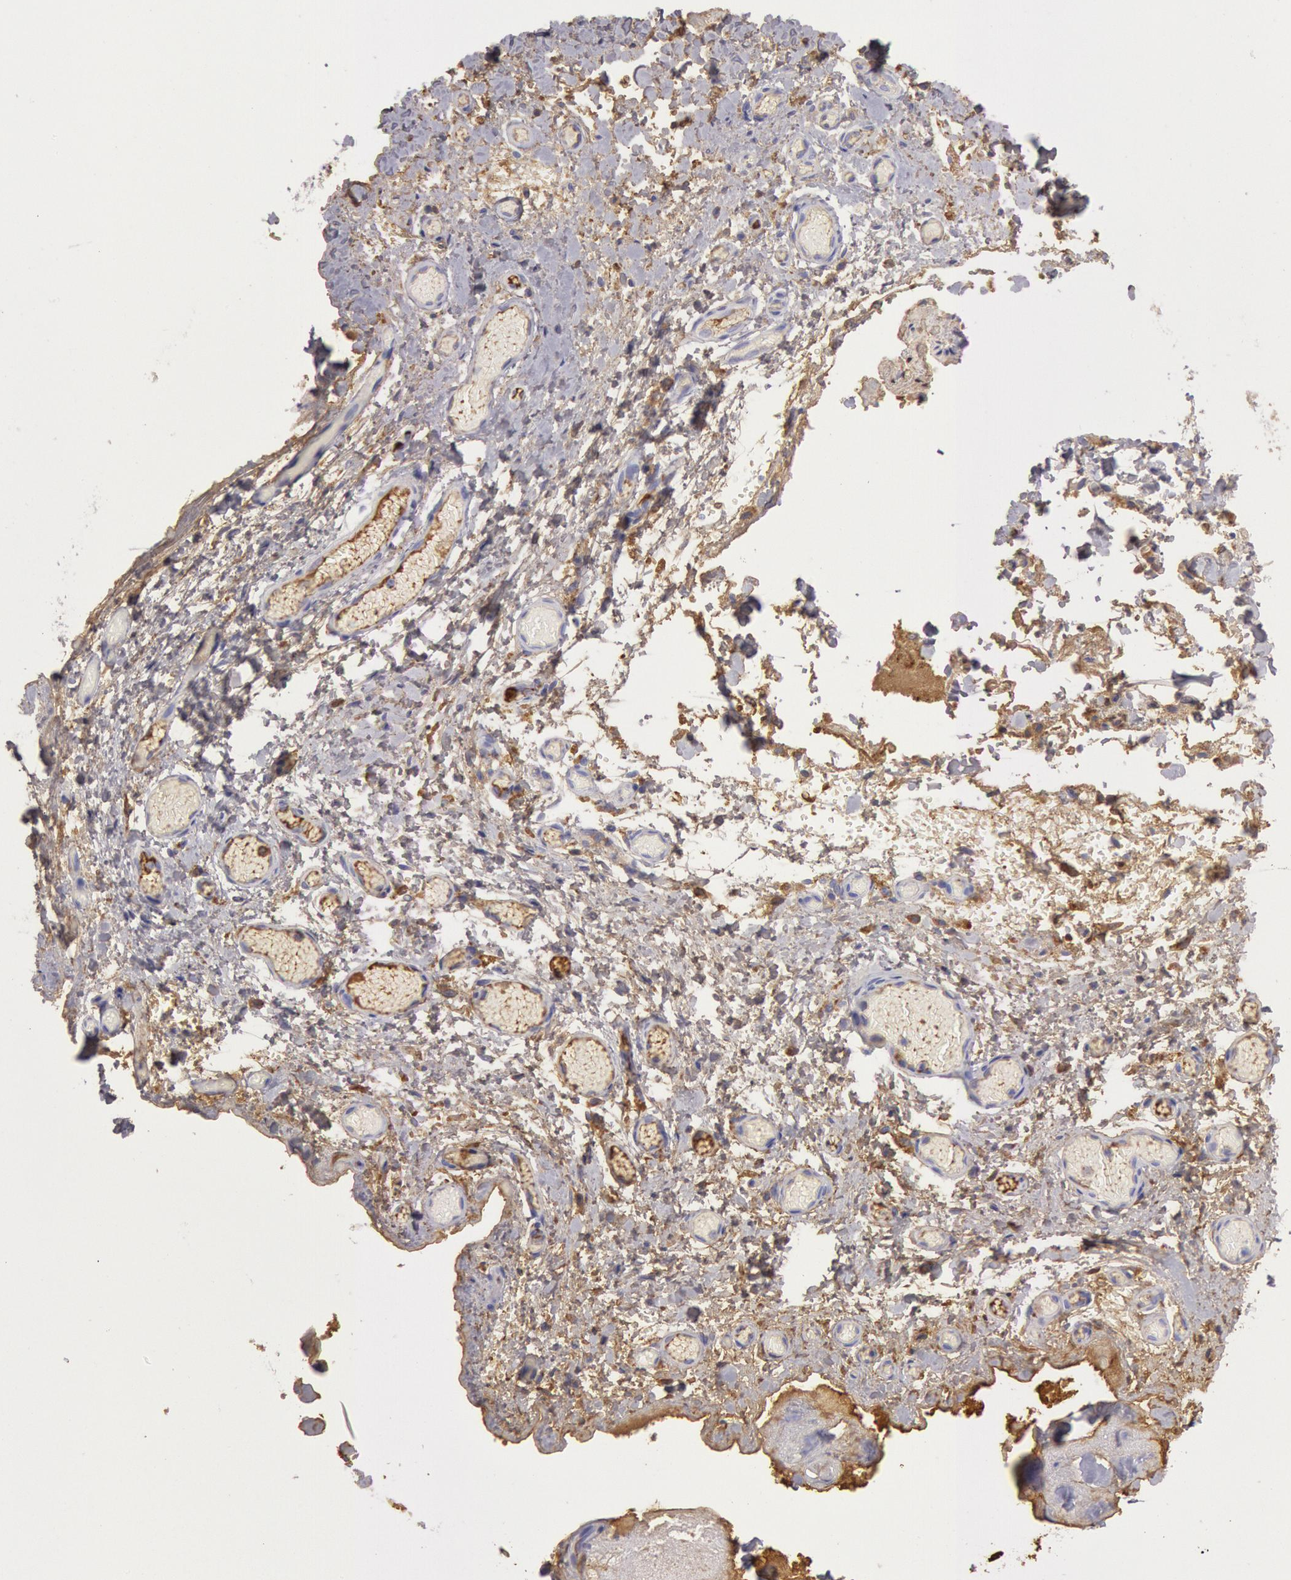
{"staining": {"intensity": "moderate", "quantity": "<25%", "location": "cytoplasmic/membranous"}, "tissue": "skeletal muscle", "cell_type": "Myocytes", "image_type": "normal", "snomed": [{"axis": "morphology", "description": "Normal tissue, NOS"}, {"axis": "topography", "description": "Skeletal muscle"}, {"axis": "topography", "description": "Soft tissue"}], "caption": "IHC photomicrograph of benign skeletal muscle stained for a protein (brown), which demonstrates low levels of moderate cytoplasmic/membranous positivity in approximately <25% of myocytes.", "gene": "IGHG1", "patient": {"sex": "female", "age": 58}}